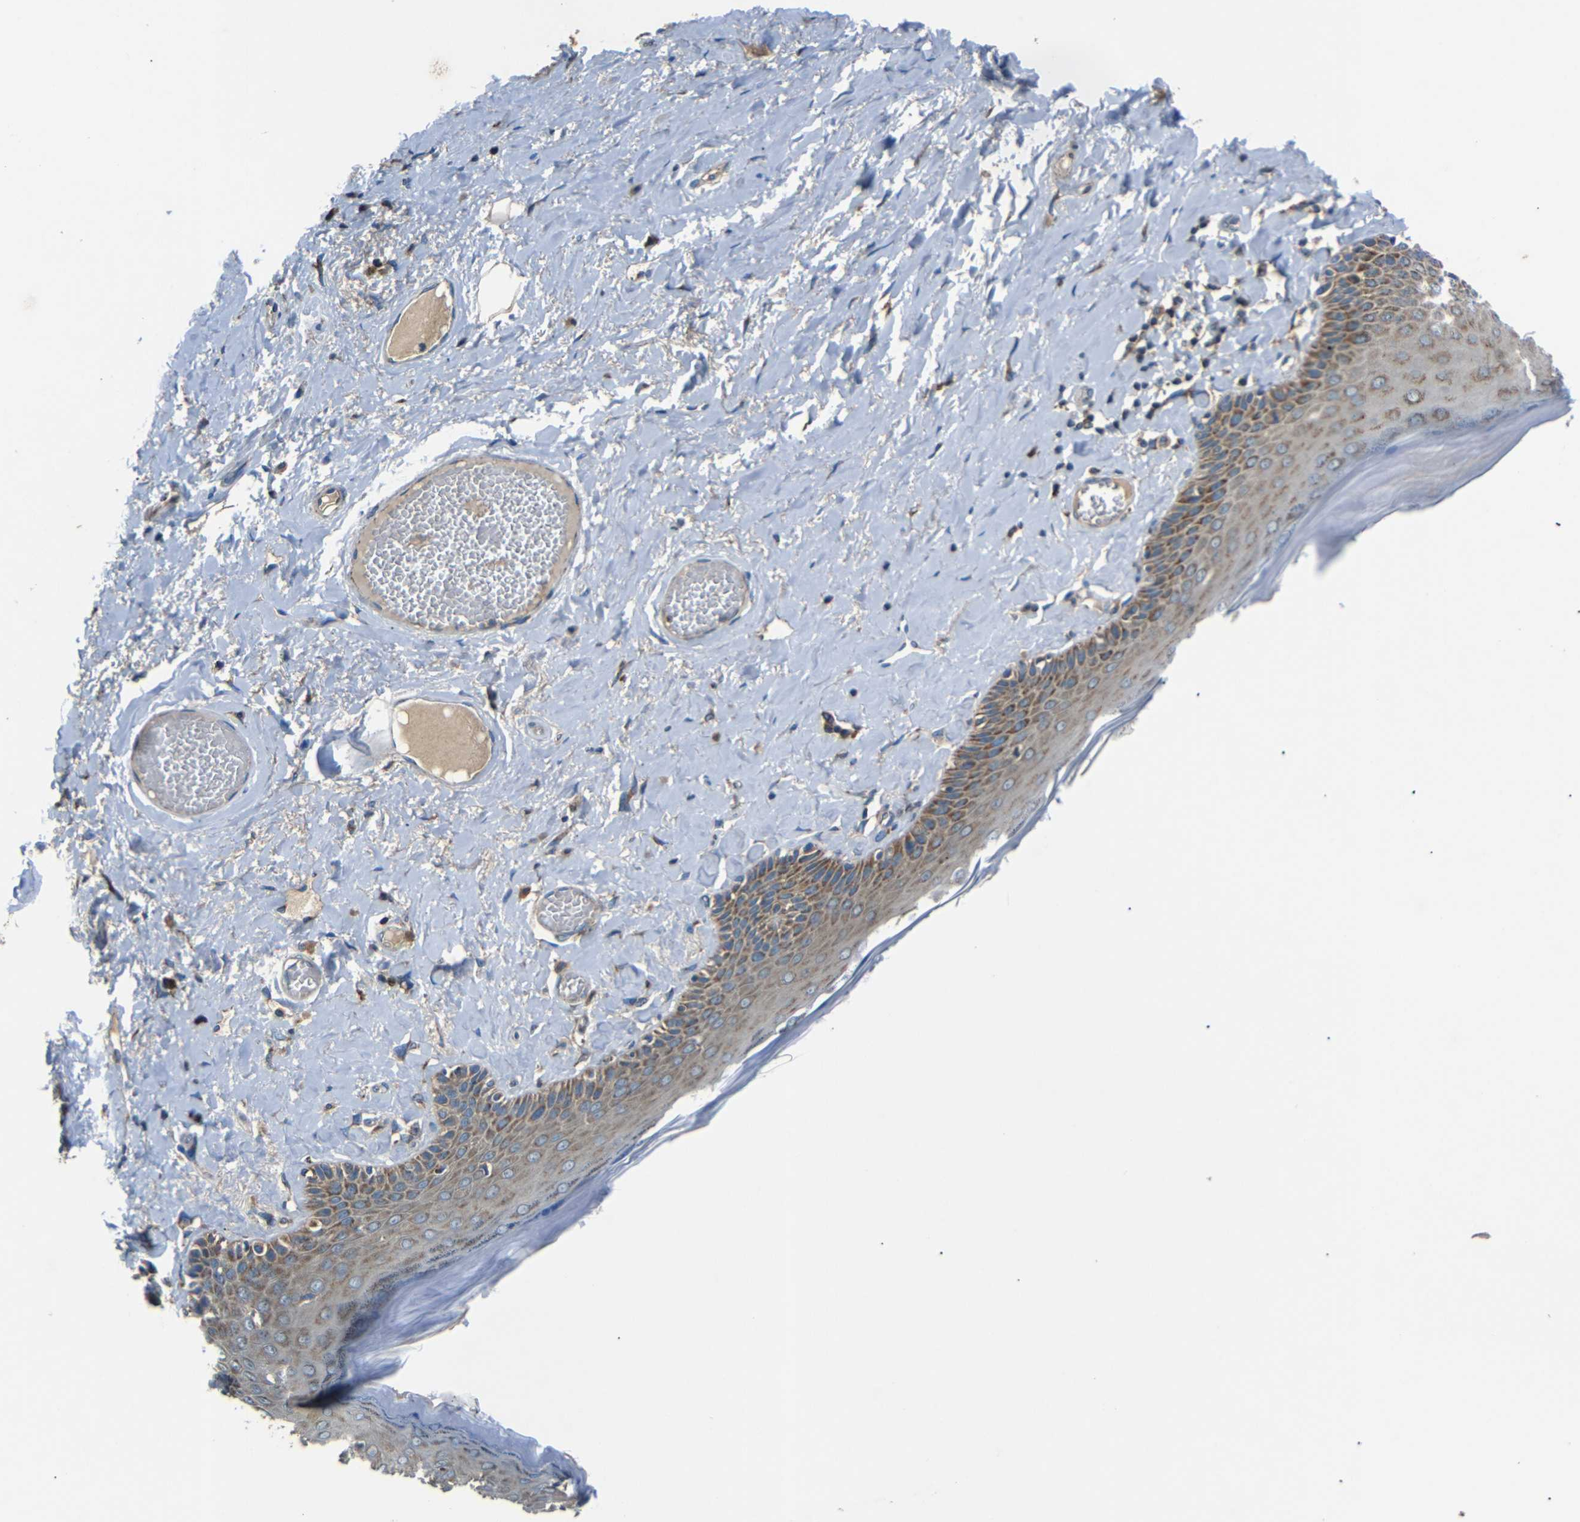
{"staining": {"intensity": "moderate", "quantity": "25%-75%", "location": "cytoplasmic/membranous"}, "tissue": "skin", "cell_type": "Epidermal cells", "image_type": "normal", "snomed": [{"axis": "morphology", "description": "Normal tissue, NOS"}, {"axis": "topography", "description": "Anal"}], "caption": "Moderate cytoplasmic/membranous expression for a protein is present in approximately 25%-75% of epidermal cells of benign skin using IHC.", "gene": "NETO2", "patient": {"sex": "male", "age": 69}}